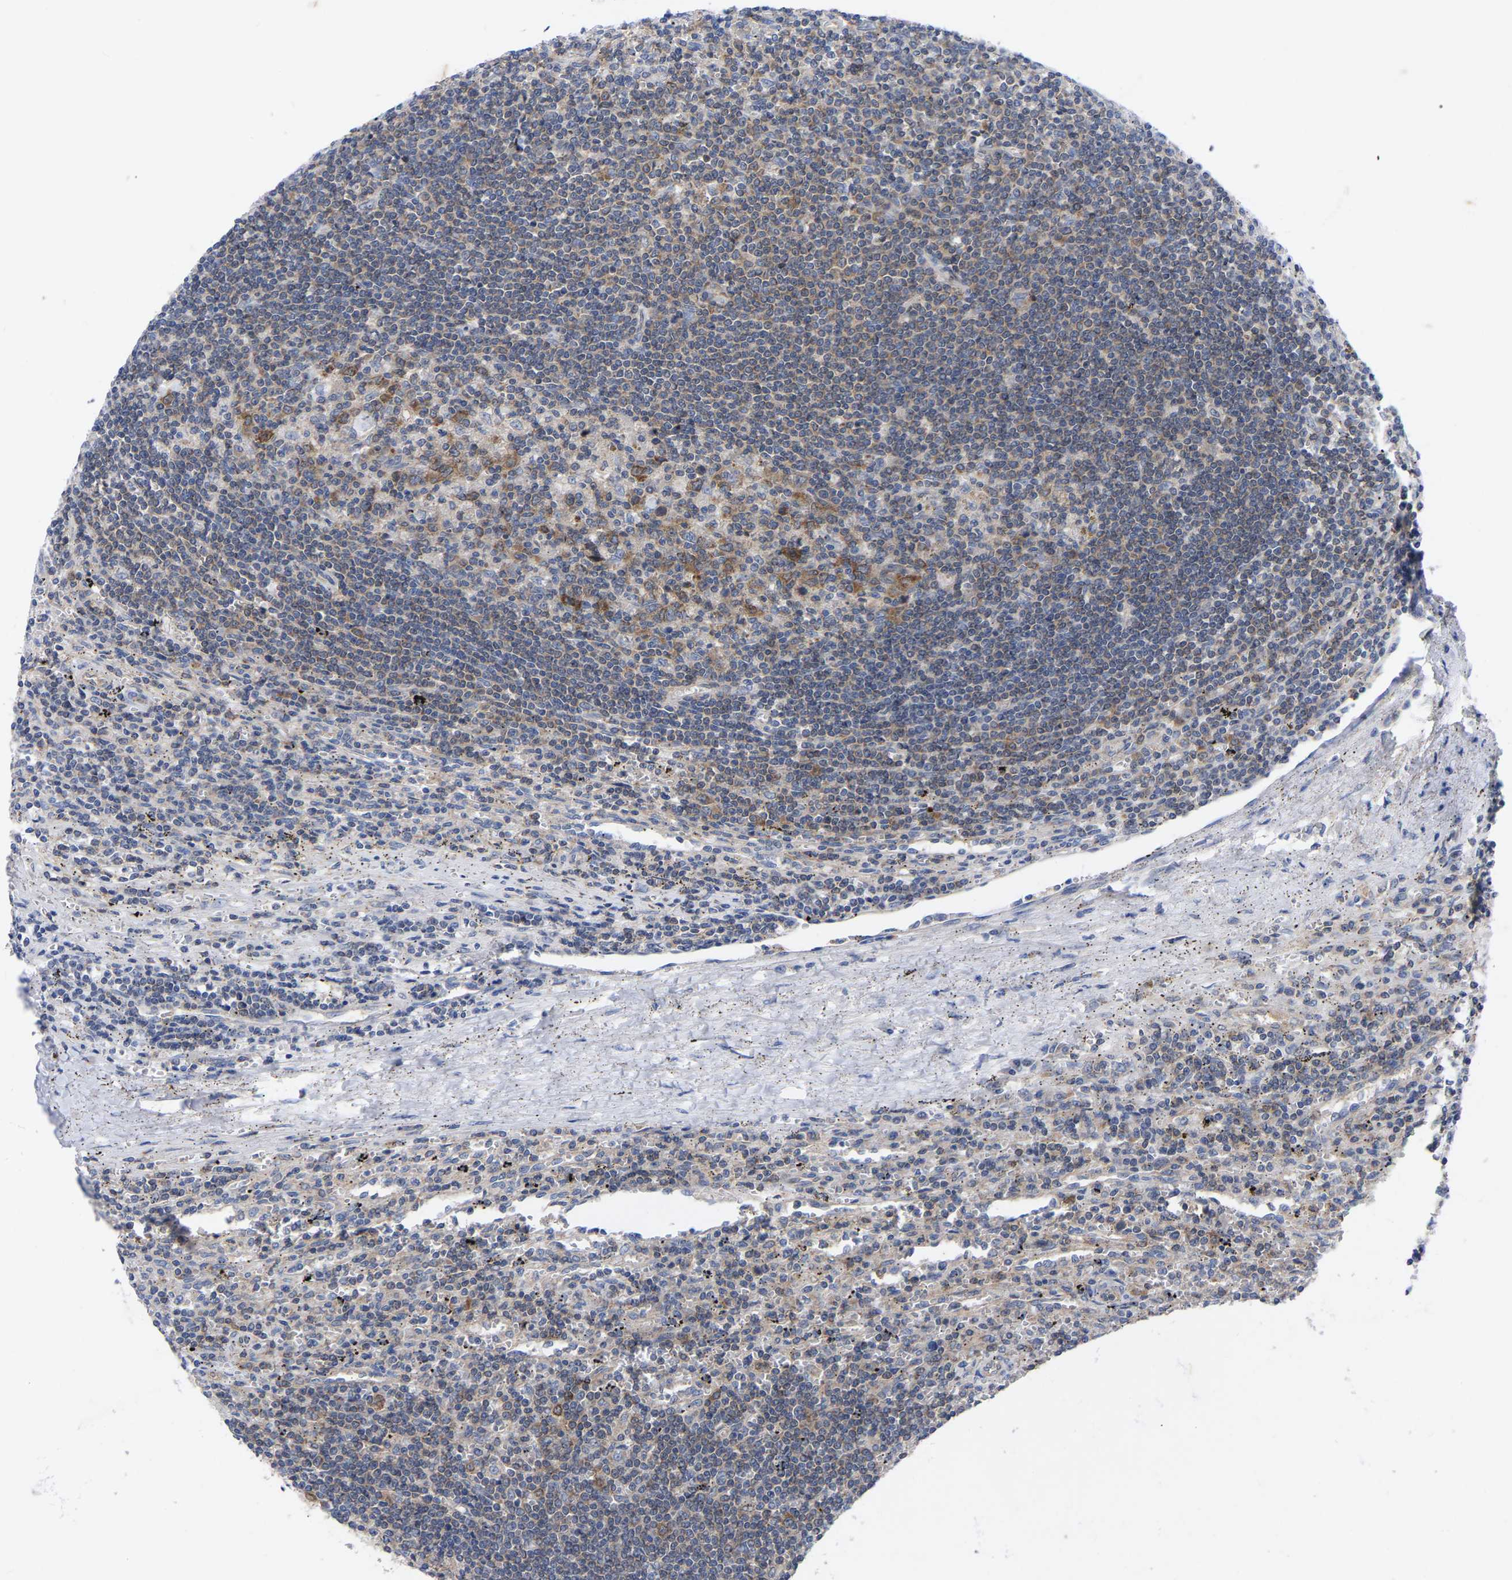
{"staining": {"intensity": "weak", "quantity": "<25%", "location": "cytoplasmic/membranous"}, "tissue": "lymphoma", "cell_type": "Tumor cells", "image_type": "cancer", "snomed": [{"axis": "morphology", "description": "Malignant lymphoma, non-Hodgkin's type, Low grade"}, {"axis": "topography", "description": "Spleen"}], "caption": "This micrograph is of lymphoma stained with immunohistochemistry to label a protein in brown with the nuclei are counter-stained blue. There is no staining in tumor cells.", "gene": "TCP1", "patient": {"sex": "male", "age": 76}}